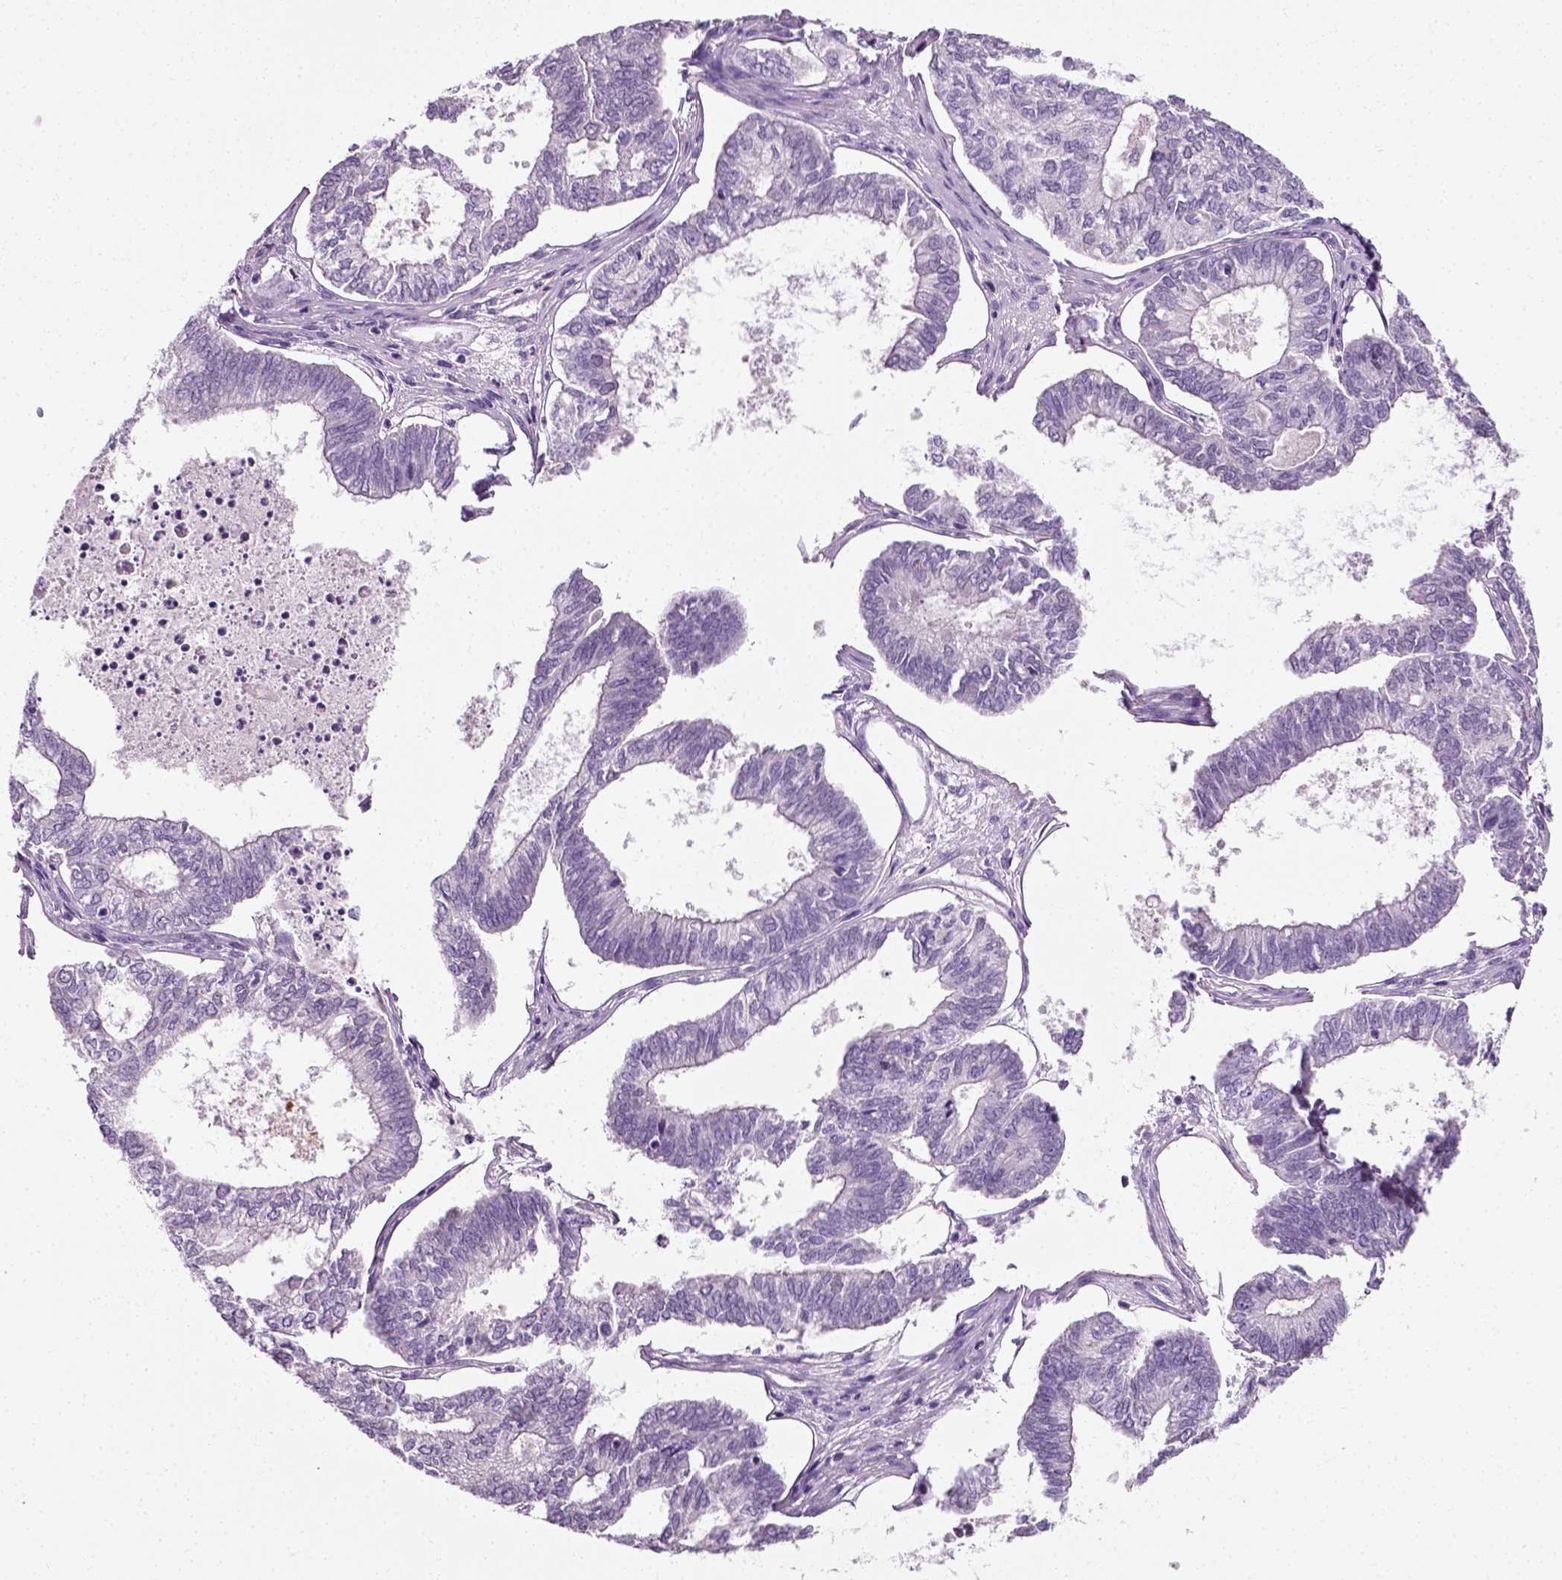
{"staining": {"intensity": "negative", "quantity": "none", "location": "none"}, "tissue": "ovarian cancer", "cell_type": "Tumor cells", "image_type": "cancer", "snomed": [{"axis": "morphology", "description": "Carcinoma, endometroid"}, {"axis": "topography", "description": "Ovary"}], "caption": "A histopathology image of human ovarian cancer is negative for staining in tumor cells. (DAB (3,3'-diaminobenzidine) IHC, high magnification).", "gene": "SPATA31E1", "patient": {"sex": "female", "age": 64}}